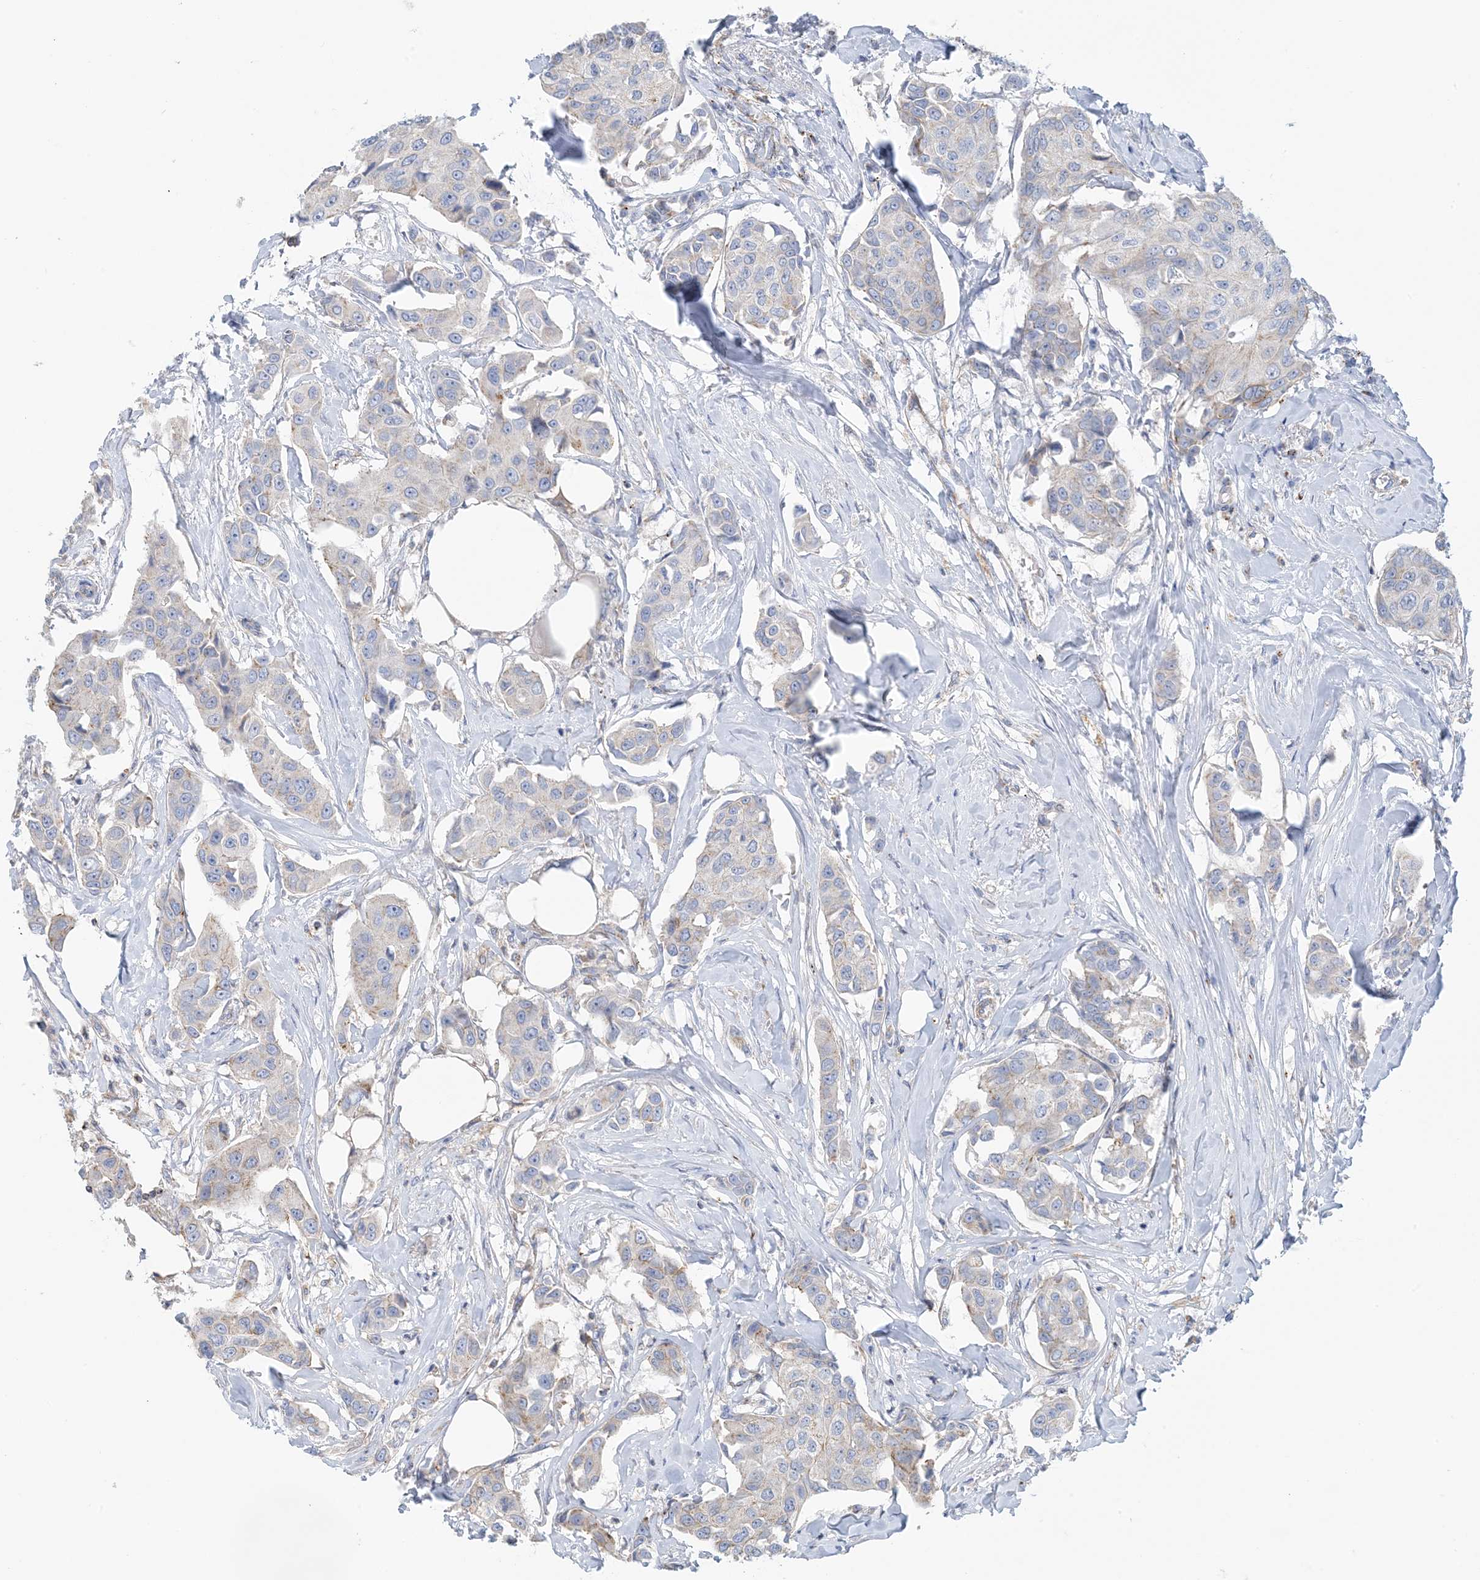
{"staining": {"intensity": "negative", "quantity": "none", "location": "none"}, "tissue": "breast cancer", "cell_type": "Tumor cells", "image_type": "cancer", "snomed": [{"axis": "morphology", "description": "Duct carcinoma"}, {"axis": "topography", "description": "Breast"}], "caption": "DAB immunohistochemical staining of human breast cancer (intraductal carcinoma) exhibits no significant positivity in tumor cells.", "gene": "CALHM5", "patient": {"sex": "female", "age": 80}}